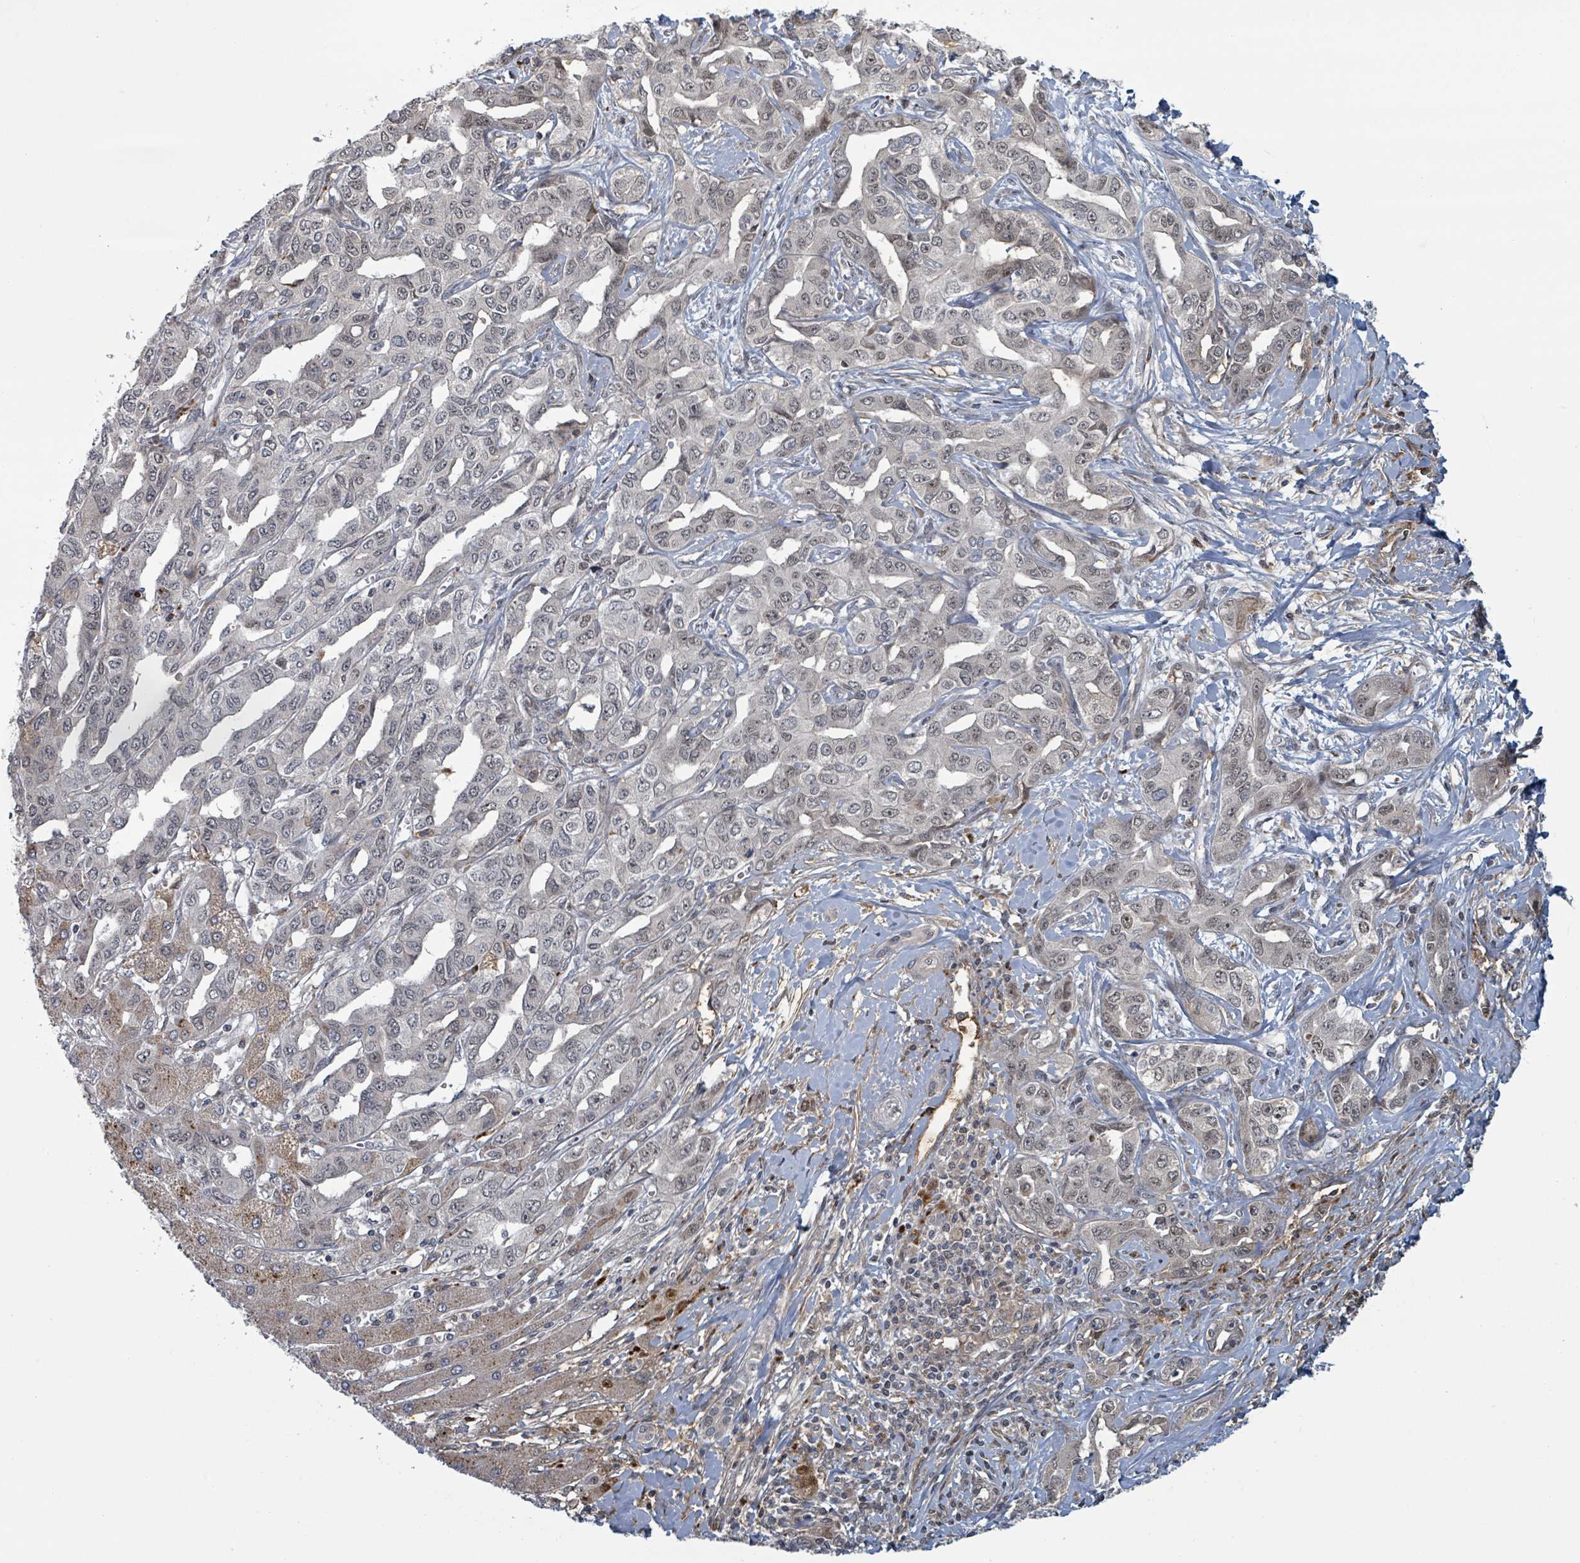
{"staining": {"intensity": "weak", "quantity": "25%-75%", "location": "nuclear"}, "tissue": "liver cancer", "cell_type": "Tumor cells", "image_type": "cancer", "snomed": [{"axis": "morphology", "description": "Cholangiocarcinoma"}, {"axis": "topography", "description": "Liver"}], "caption": "Approximately 25%-75% of tumor cells in human liver cancer (cholangiocarcinoma) display weak nuclear protein staining as visualized by brown immunohistochemical staining.", "gene": "GTF3C1", "patient": {"sex": "male", "age": 59}}